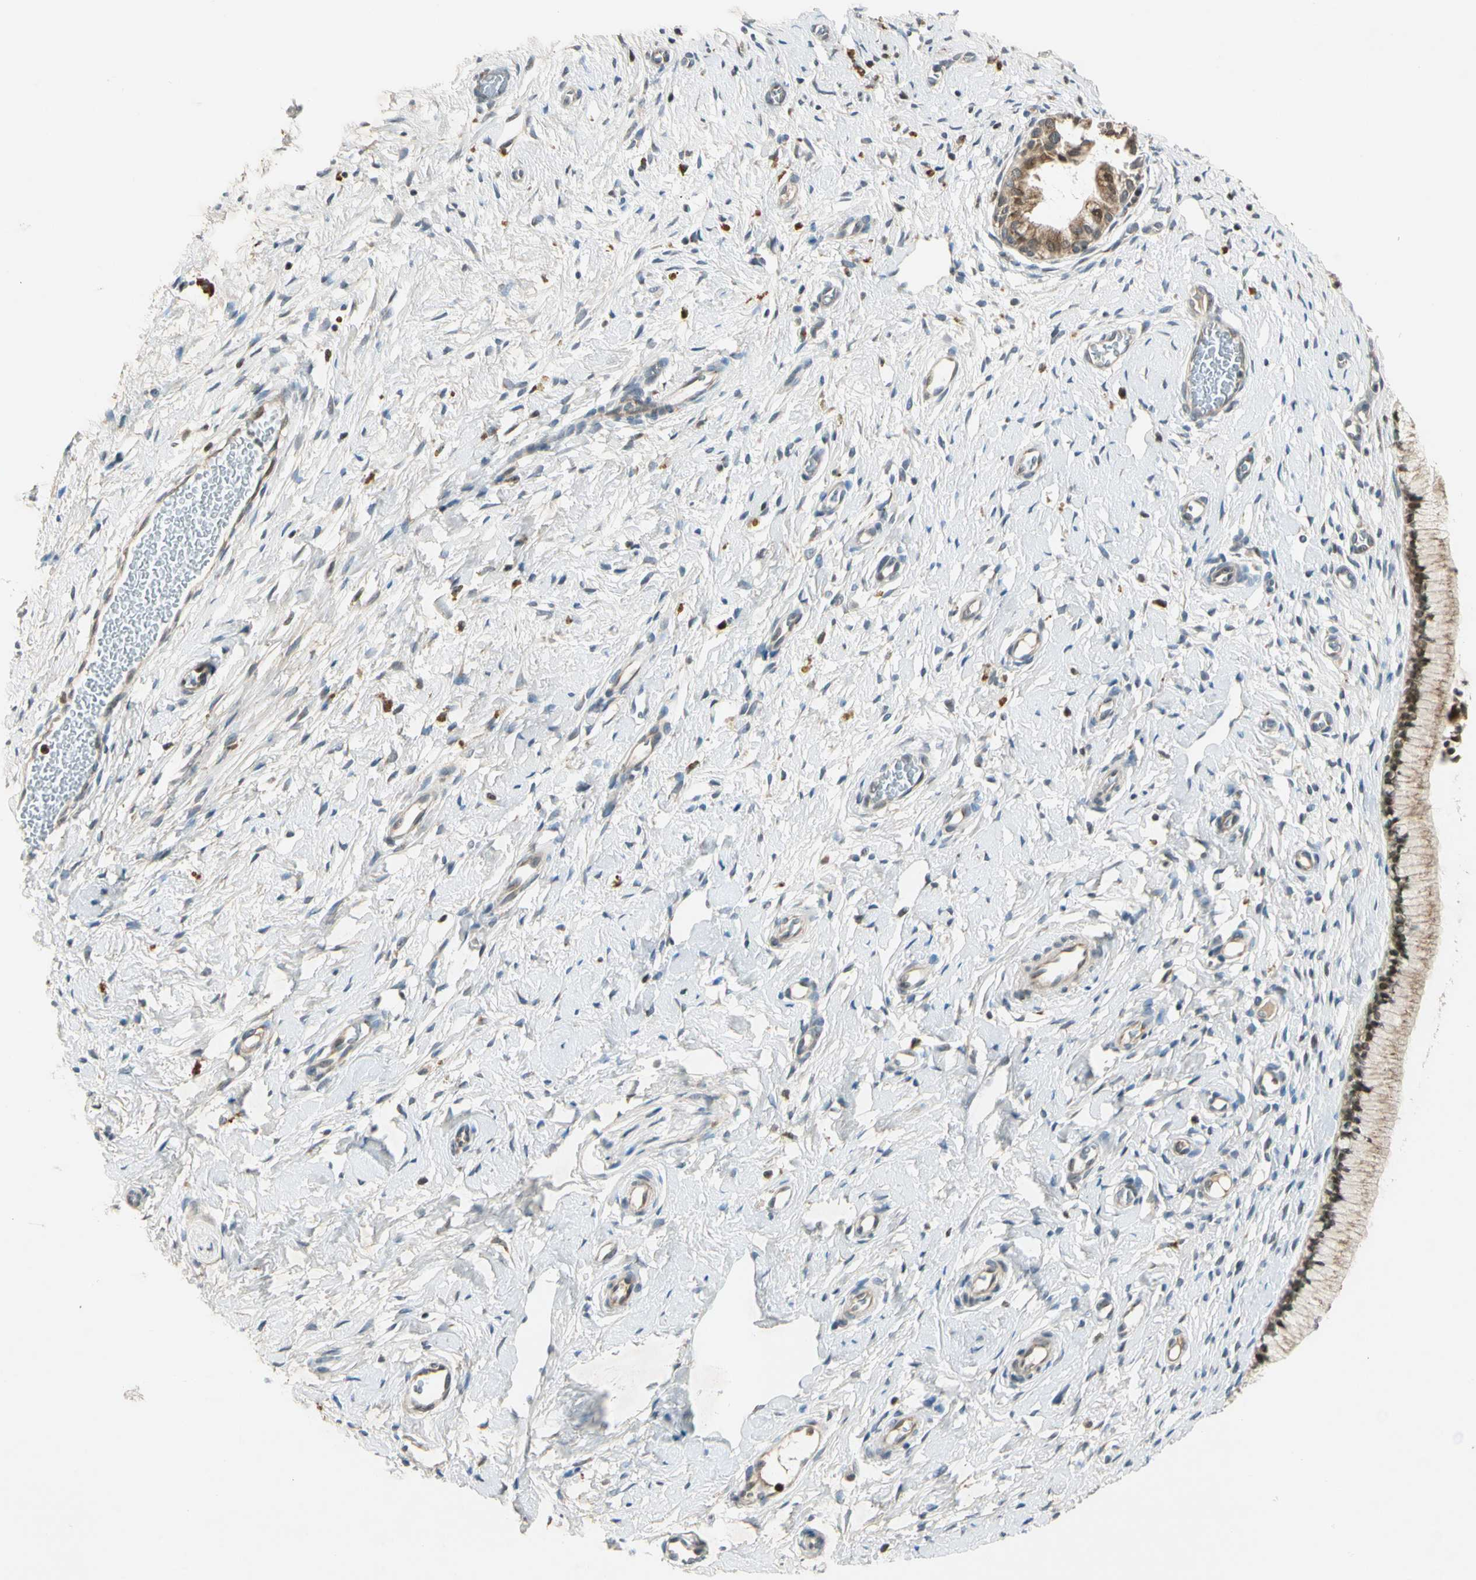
{"staining": {"intensity": "moderate", "quantity": ">75%", "location": "cytoplasmic/membranous,nuclear"}, "tissue": "cervix", "cell_type": "Glandular cells", "image_type": "normal", "snomed": [{"axis": "morphology", "description": "Normal tissue, NOS"}, {"axis": "topography", "description": "Cervix"}], "caption": "A brown stain shows moderate cytoplasmic/membranous,nuclear expression of a protein in glandular cells of benign human cervix.", "gene": "RPS6KB2", "patient": {"sex": "female", "age": 65}}